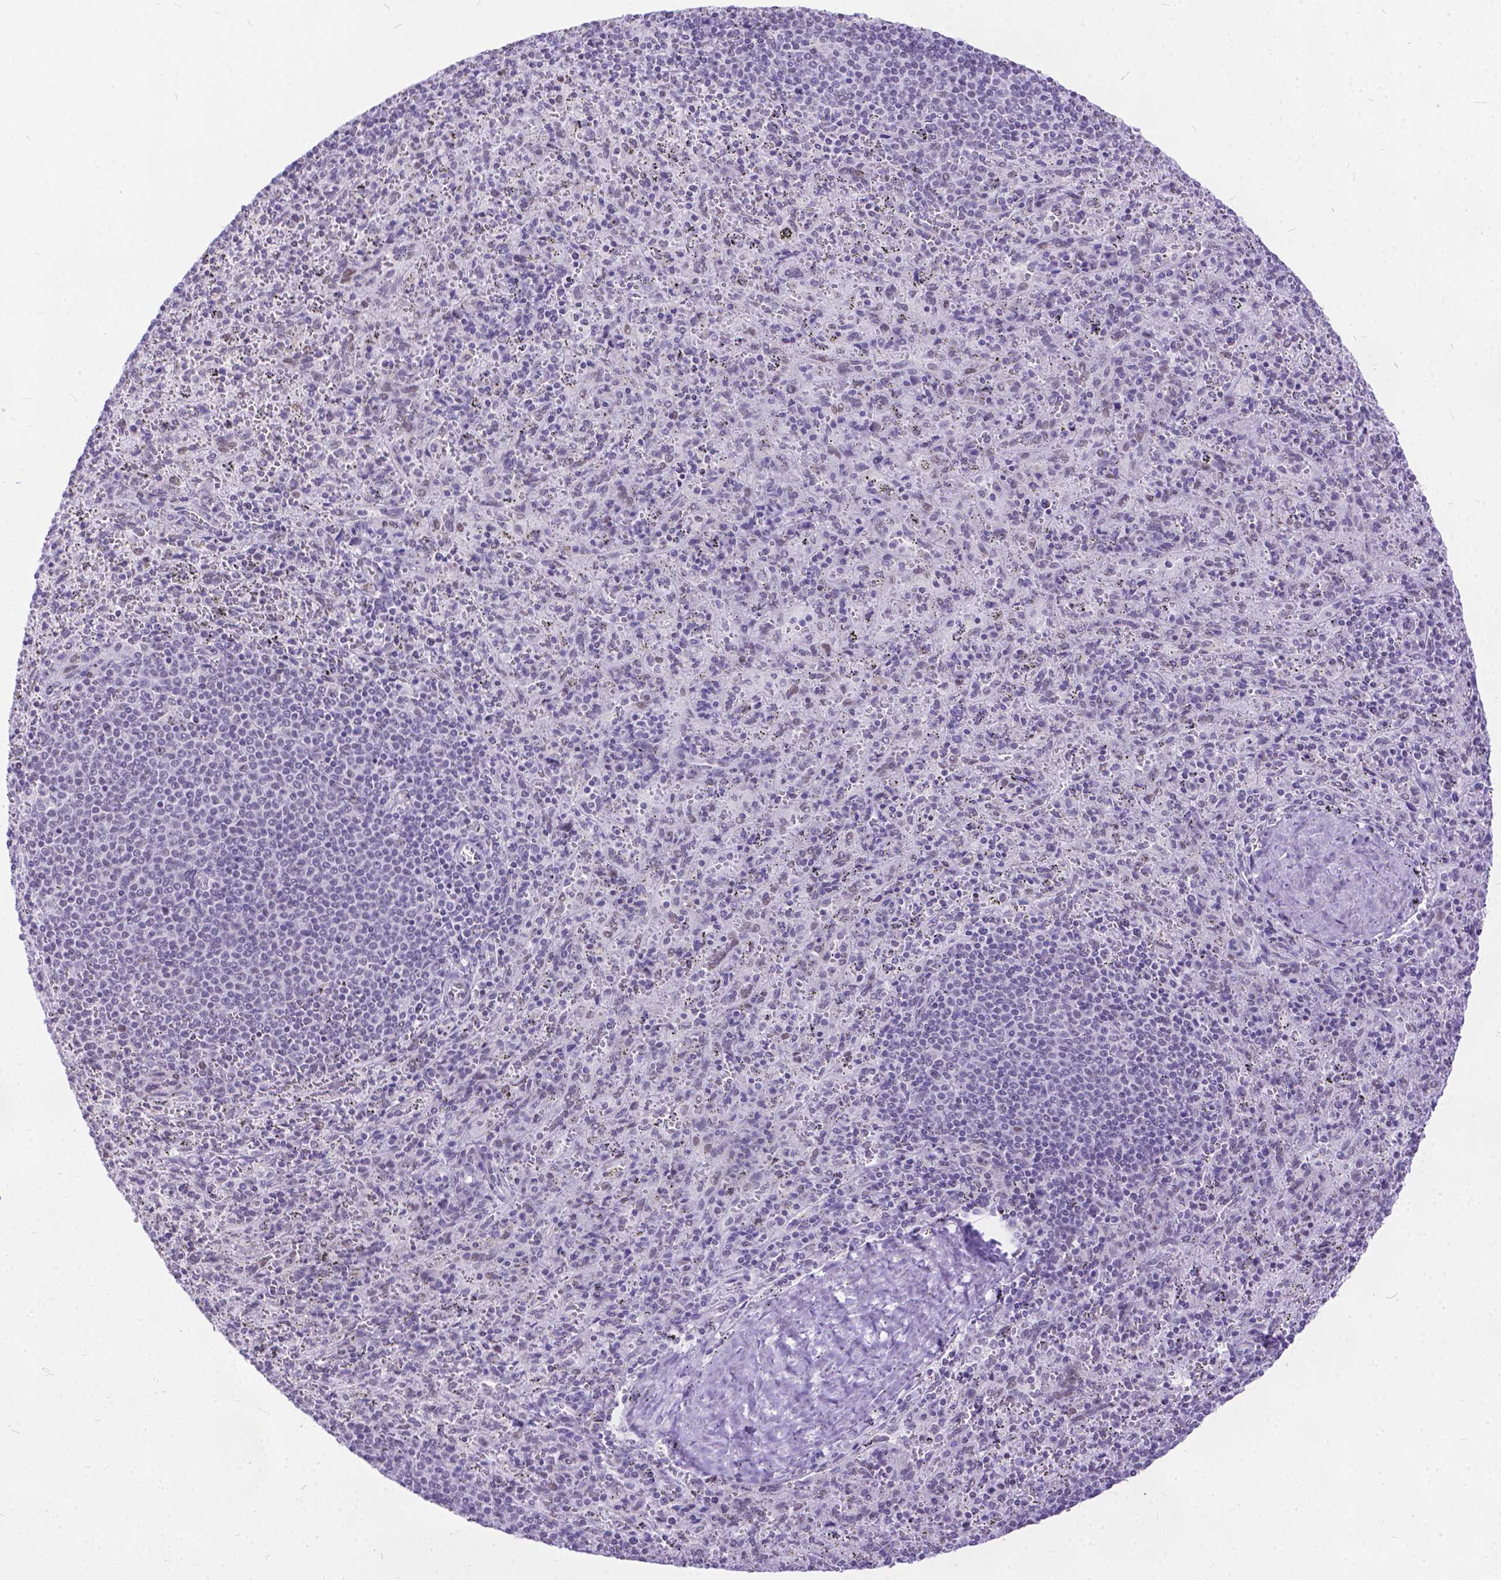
{"staining": {"intensity": "negative", "quantity": "none", "location": "none"}, "tissue": "spleen", "cell_type": "Cells in red pulp", "image_type": "normal", "snomed": [{"axis": "morphology", "description": "Normal tissue, NOS"}, {"axis": "topography", "description": "Spleen"}], "caption": "DAB (3,3'-diaminobenzidine) immunohistochemical staining of normal spleen reveals no significant expression in cells in red pulp.", "gene": "FAM124B", "patient": {"sex": "male", "age": 57}}